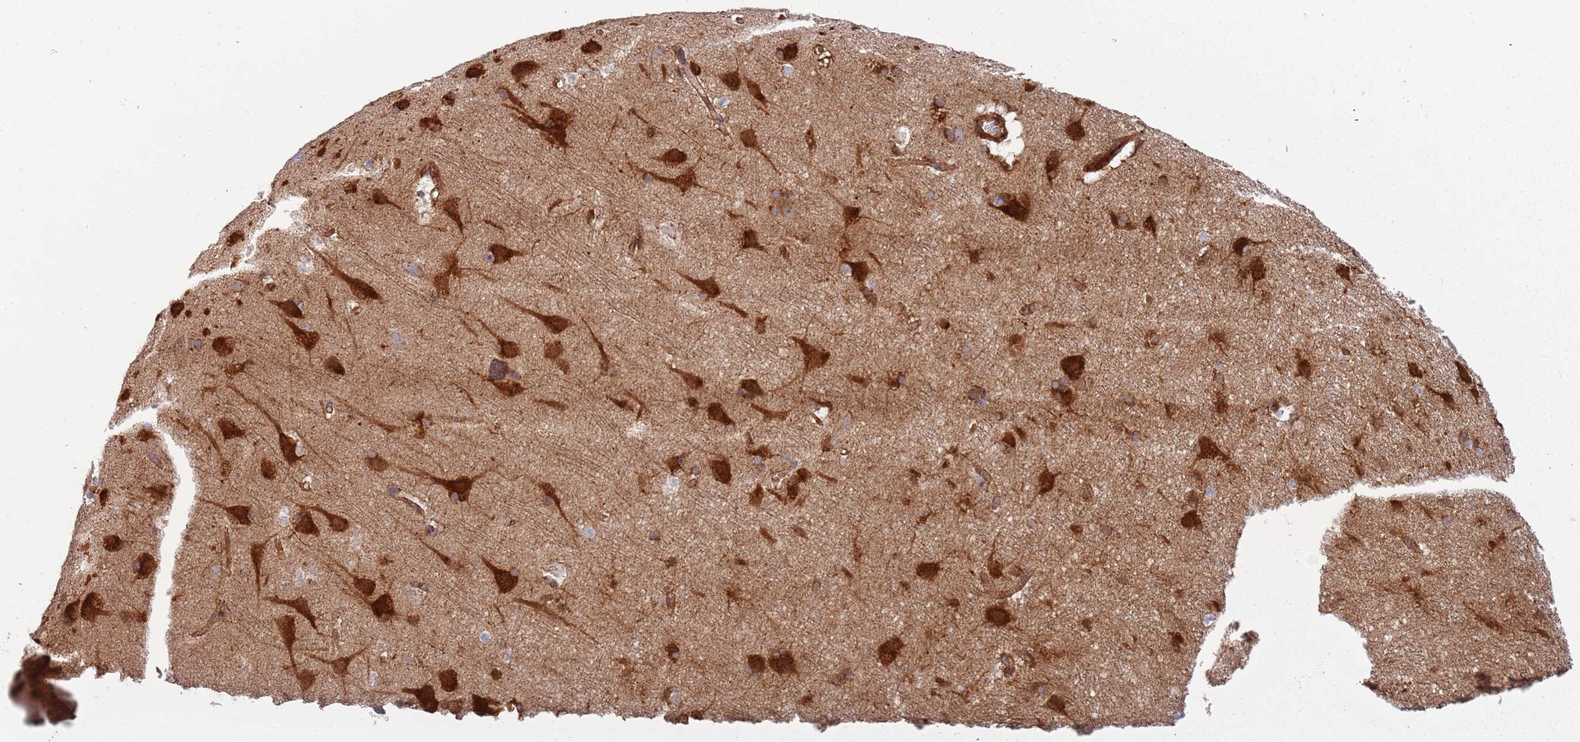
{"staining": {"intensity": "strong", "quantity": ">75%", "location": "cytoplasmic/membranous"}, "tissue": "cerebral cortex", "cell_type": "Endothelial cells", "image_type": "normal", "snomed": [{"axis": "morphology", "description": "Normal tissue, NOS"}, {"axis": "topography", "description": "Cerebral cortex"}], "caption": "DAB (3,3'-diaminobenzidine) immunohistochemical staining of benign cerebral cortex reveals strong cytoplasmic/membranous protein staining in about >75% of endothelial cells.", "gene": "TNFRSF6B", "patient": {"sex": "male", "age": 54}}